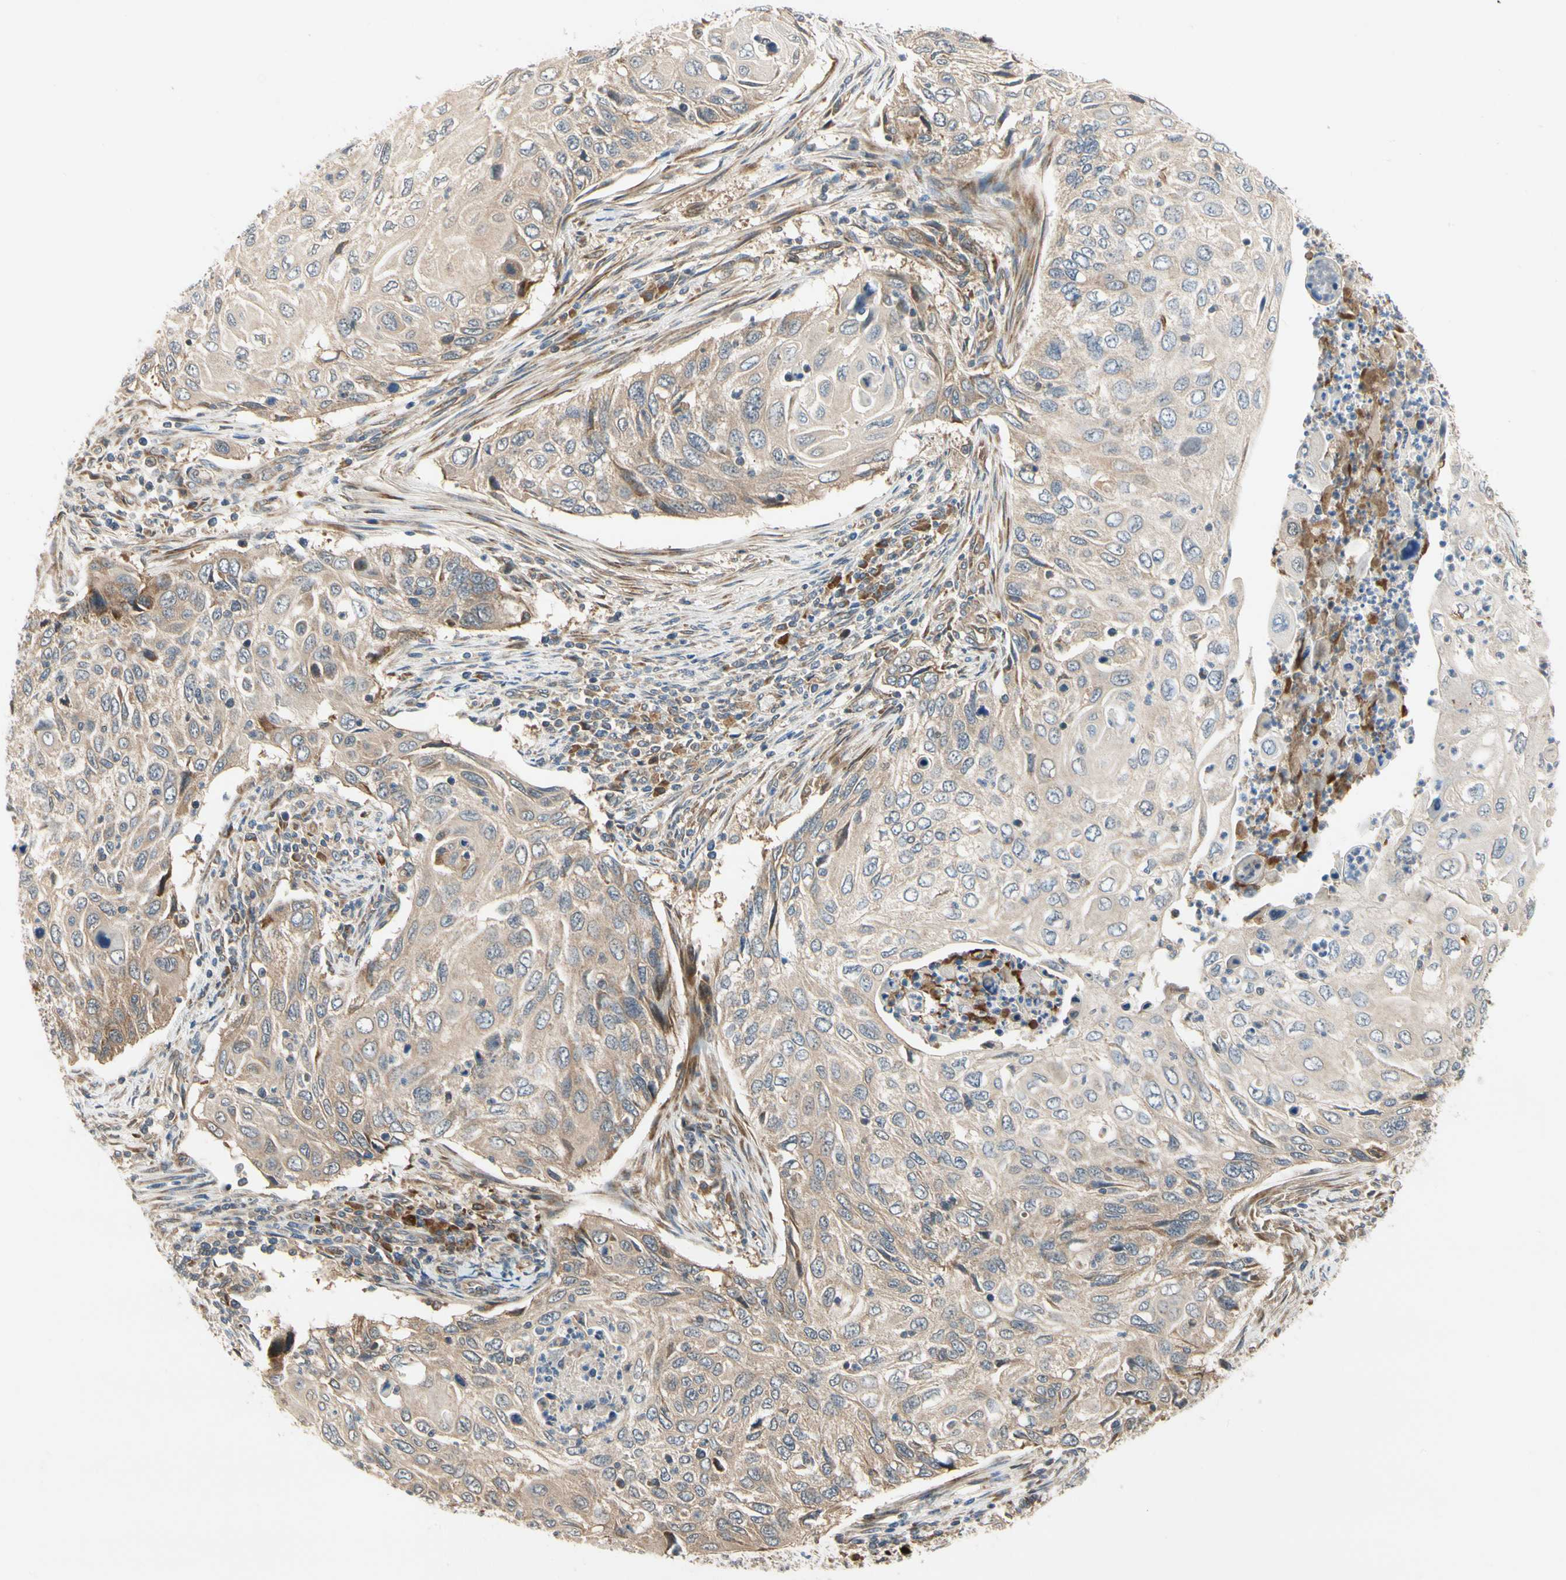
{"staining": {"intensity": "moderate", "quantity": "25%-75%", "location": "cytoplasmic/membranous"}, "tissue": "cervical cancer", "cell_type": "Tumor cells", "image_type": "cancer", "snomed": [{"axis": "morphology", "description": "Squamous cell carcinoma, NOS"}, {"axis": "topography", "description": "Cervix"}], "caption": "Immunohistochemical staining of cervical cancer shows medium levels of moderate cytoplasmic/membranous protein positivity in approximately 25%-75% of tumor cells.", "gene": "TDRP", "patient": {"sex": "female", "age": 70}}